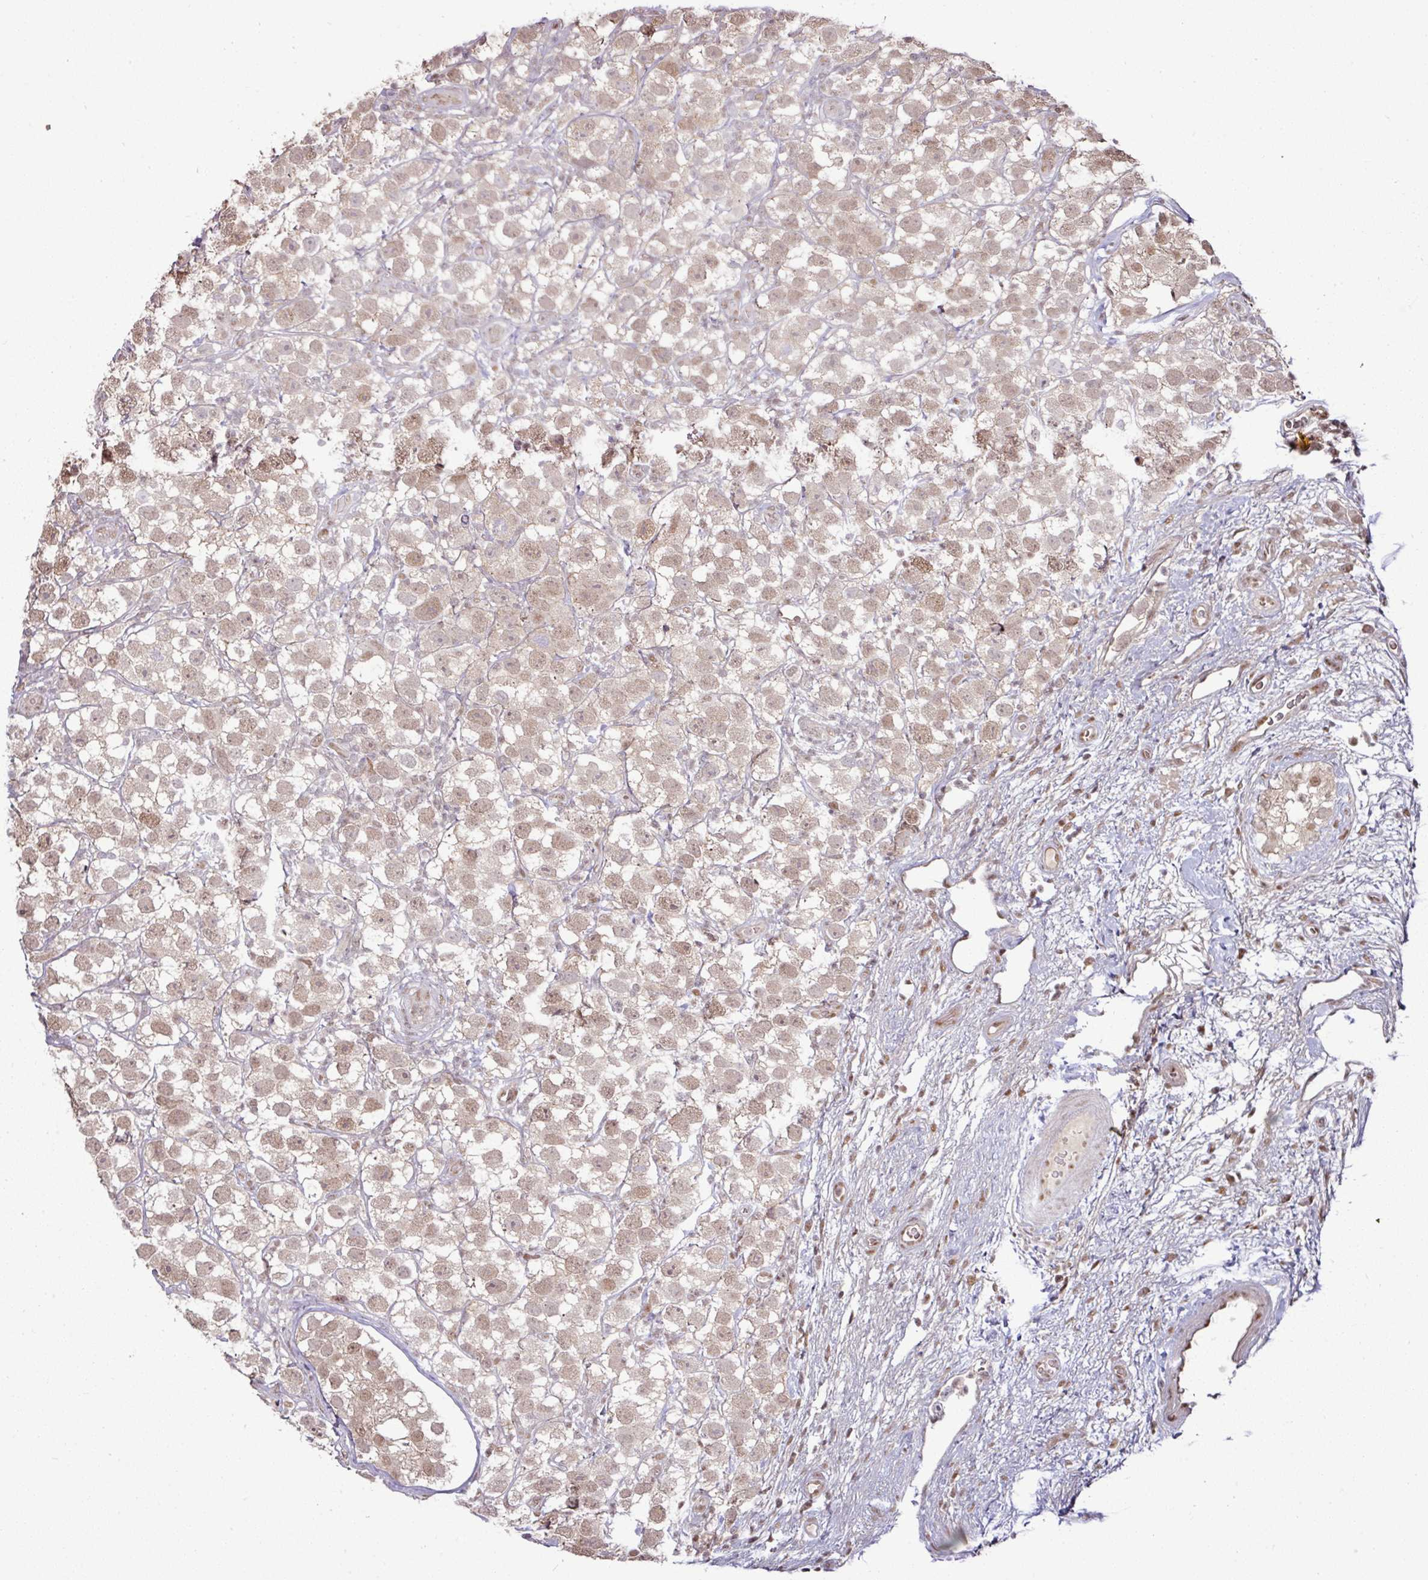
{"staining": {"intensity": "moderate", "quantity": ">75%", "location": "nuclear"}, "tissue": "testis cancer", "cell_type": "Tumor cells", "image_type": "cancer", "snomed": [{"axis": "morphology", "description": "Seminoma, NOS"}, {"axis": "topography", "description": "Testis"}], "caption": "Immunohistochemical staining of human seminoma (testis) exhibits medium levels of moderate nuclear staining in about >75% of tumor cells.", "gene": "CIC", "patient": {"sex": "male", "age": 26}}